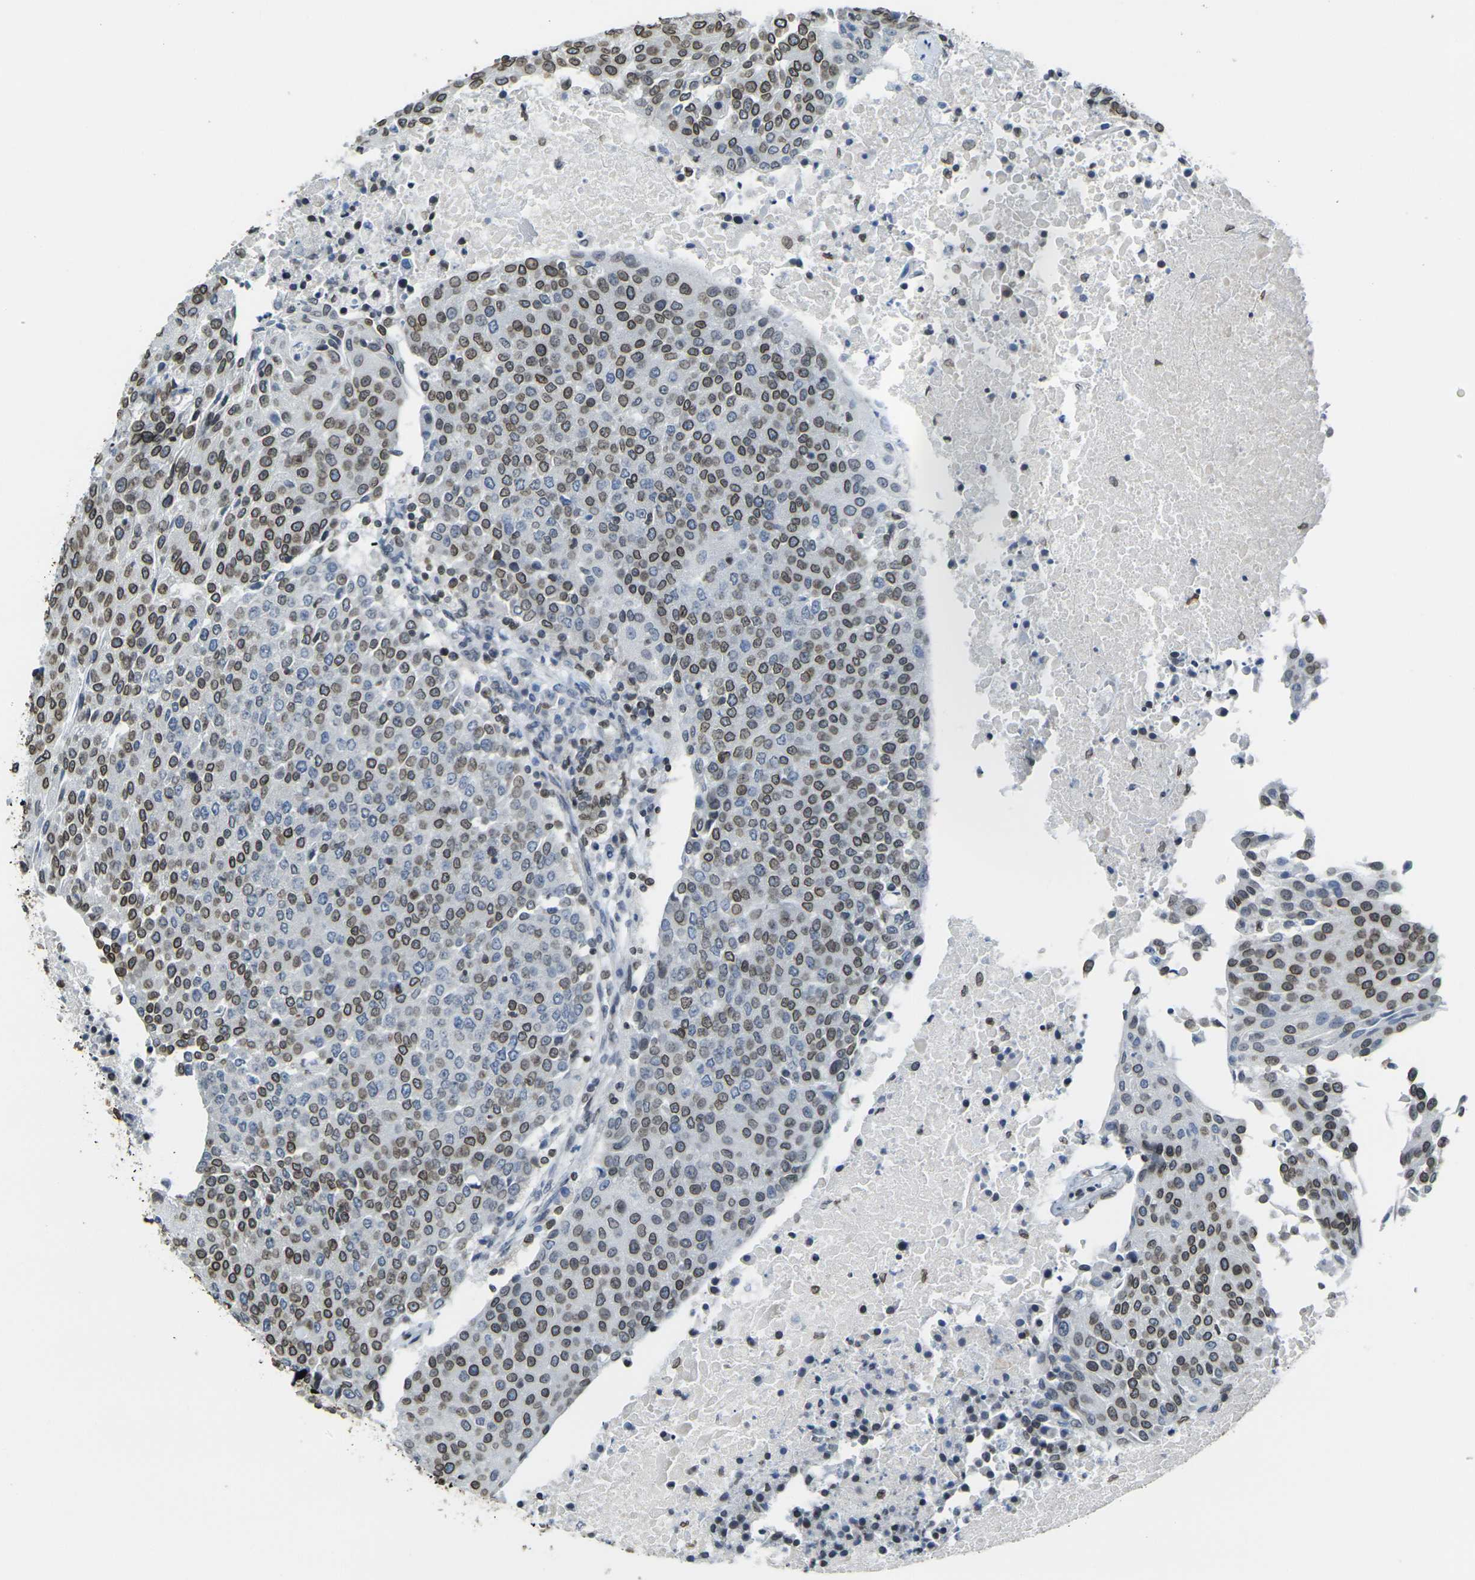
{"staining": {"intensity": "strong", "quantity": ">75%", "location": "cytoplasmic/membranous,nuclear"}, "tissue": "urothelial cancer", "cell_type": "Tumor cells", "image_type": "cancer", "snomed": [{"axis": "morphology", "description": "Urothelial carcinoma, High grade"}, {"axis": "topography", "description": "Urinary bladder"}], "caption": "Urothelial carcinoma (high-grade) tissue reveals strong cytoplasmic/membranous and nuclear expression in approximately >75% of tumor cells, visualized by immunohistochemistry.", "gene": "BRDT", "patient": {"sex": "female", "age": 85}}